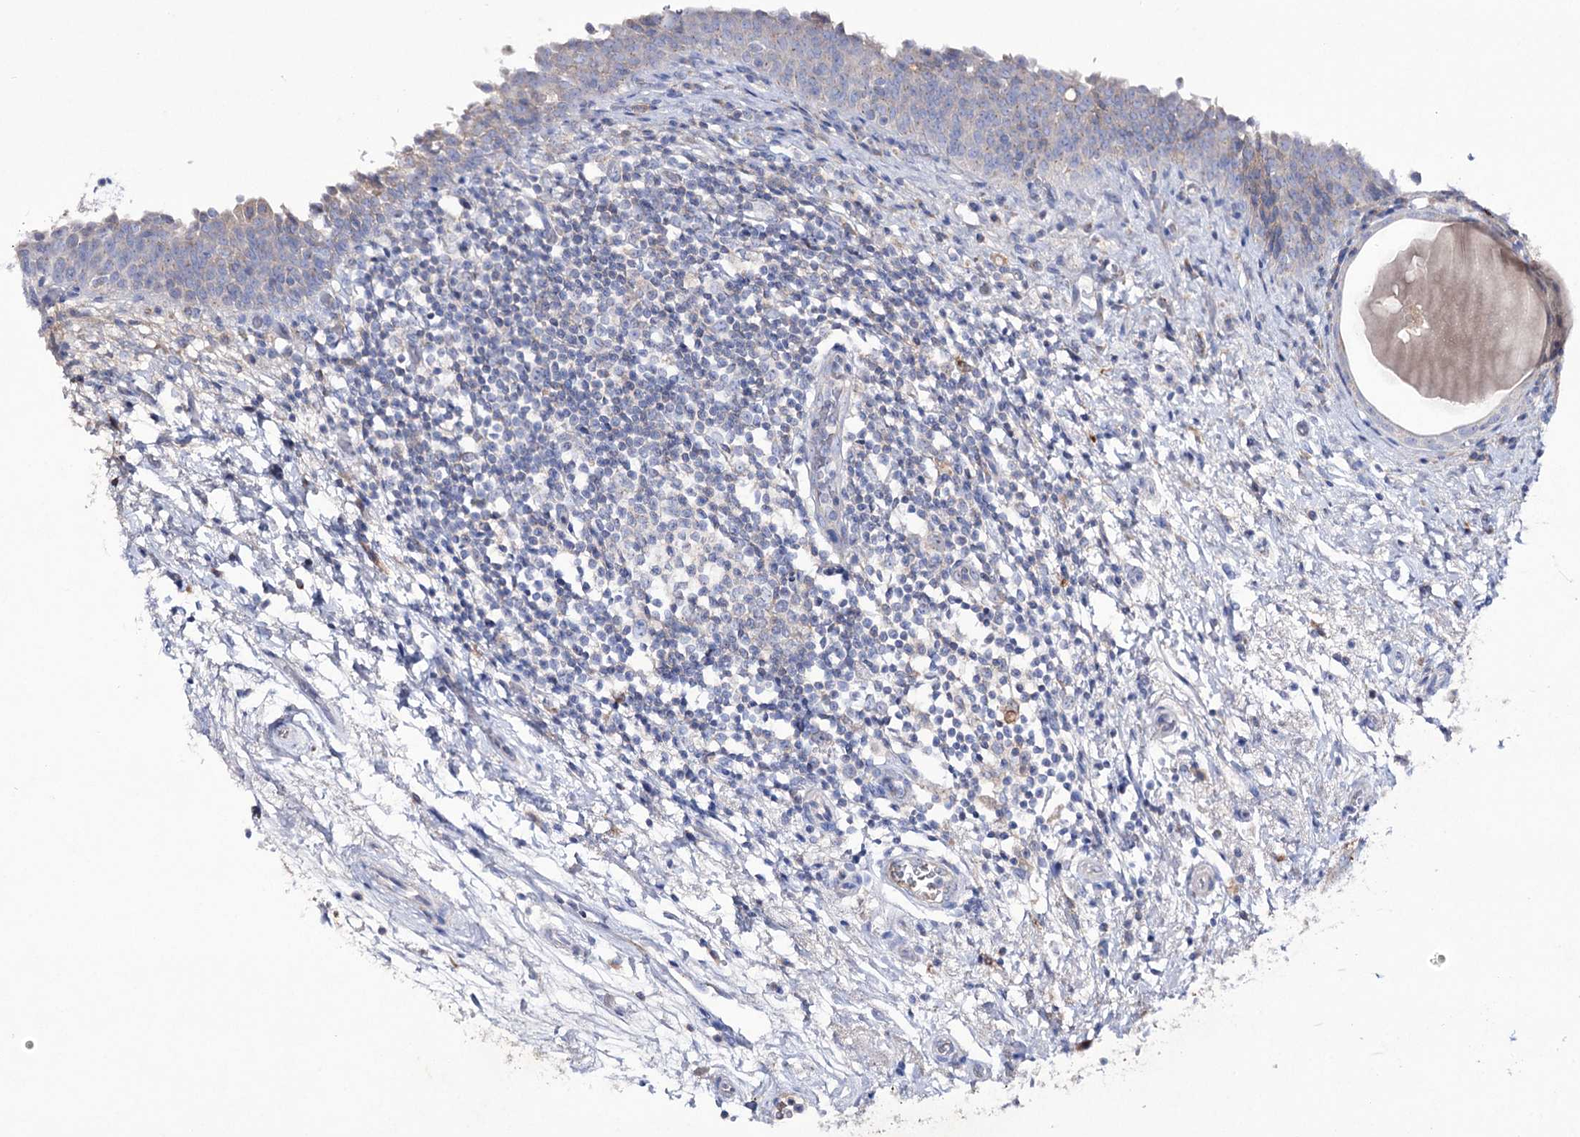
{"staining": {"intensity": "negative", "quantity": "none", "location": "none"}, "tissue": "urinary bladder", "cell_type": "Urothelial cells", "image_type": "normal", "snomed": [{"axis": "morphology", "description": "Normal tissue, NOS"}, {"axis": "topography", "description": "Urinary bladder"}], "caption": "The micrograph exhibits no significant staining in urothelial cells of urinary bladder. Brightfield microscopy of immunohistochemistry stained with DAB (3,3'-diaminobenzidine) (brown) and hematoxylin (blue), captured at high magnification.", "gene": "NAGLU", "patient": {"sex": "male", "age": 83}}